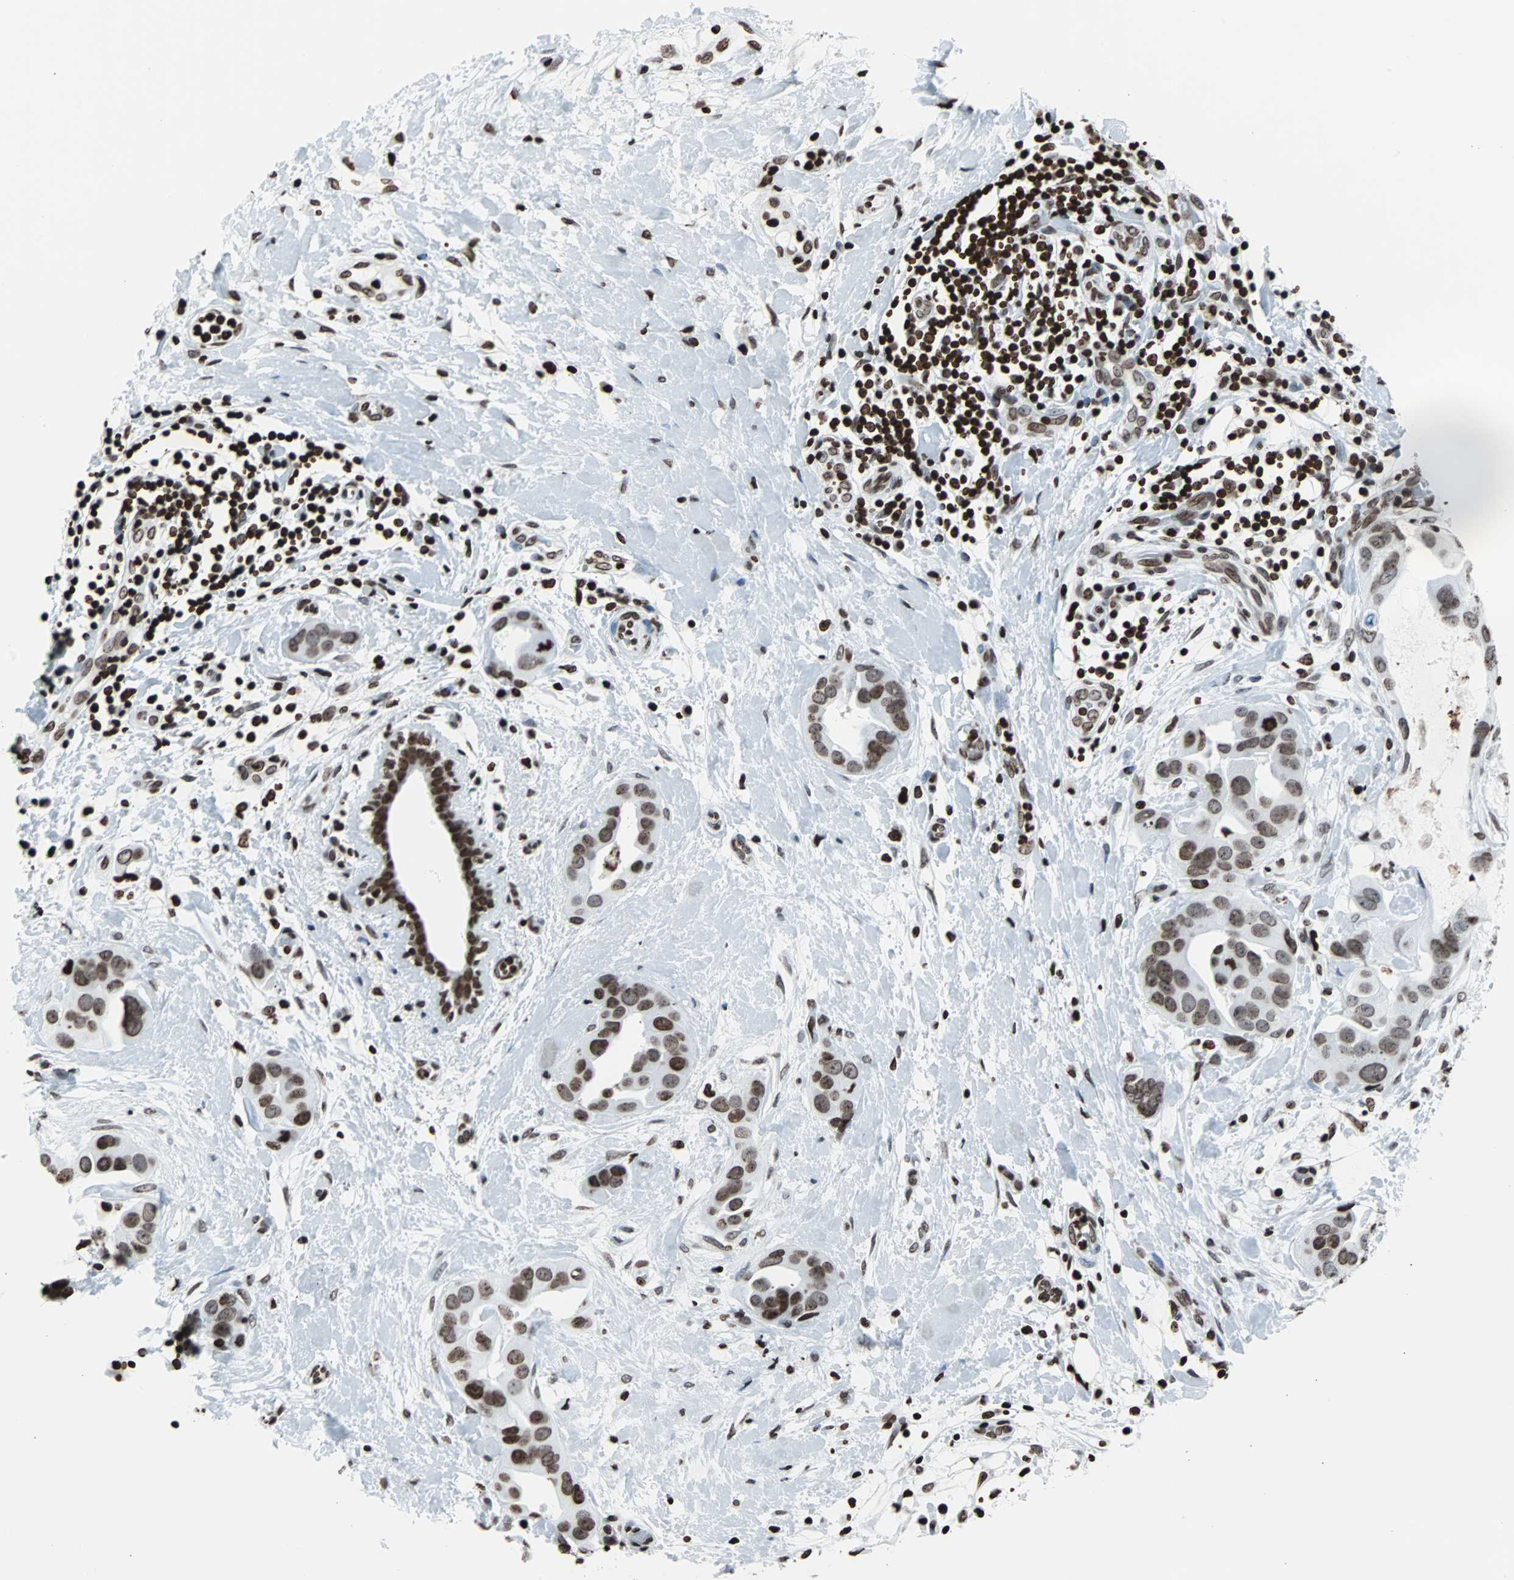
{"staining": {"intensity": "moderate", "quantity": ">75%", "location": "nuclear"}, "tissue": "breast cancer", "cell_type": "Tumor cells", "image_type": "cancer", "snomed": [{"axis": "morphology", "description": "Duct carcinoma"}, {"axis": "topography", "description": "Breast"}], "caption": "This image displays IHC staining of human breast cancer (infiltrating ductal carcinoma), with medium moderate nuclear staining in about >75% of tumor cells.", "gene": "H2BC18", "patient": {"sex": "female", "age": 40}}